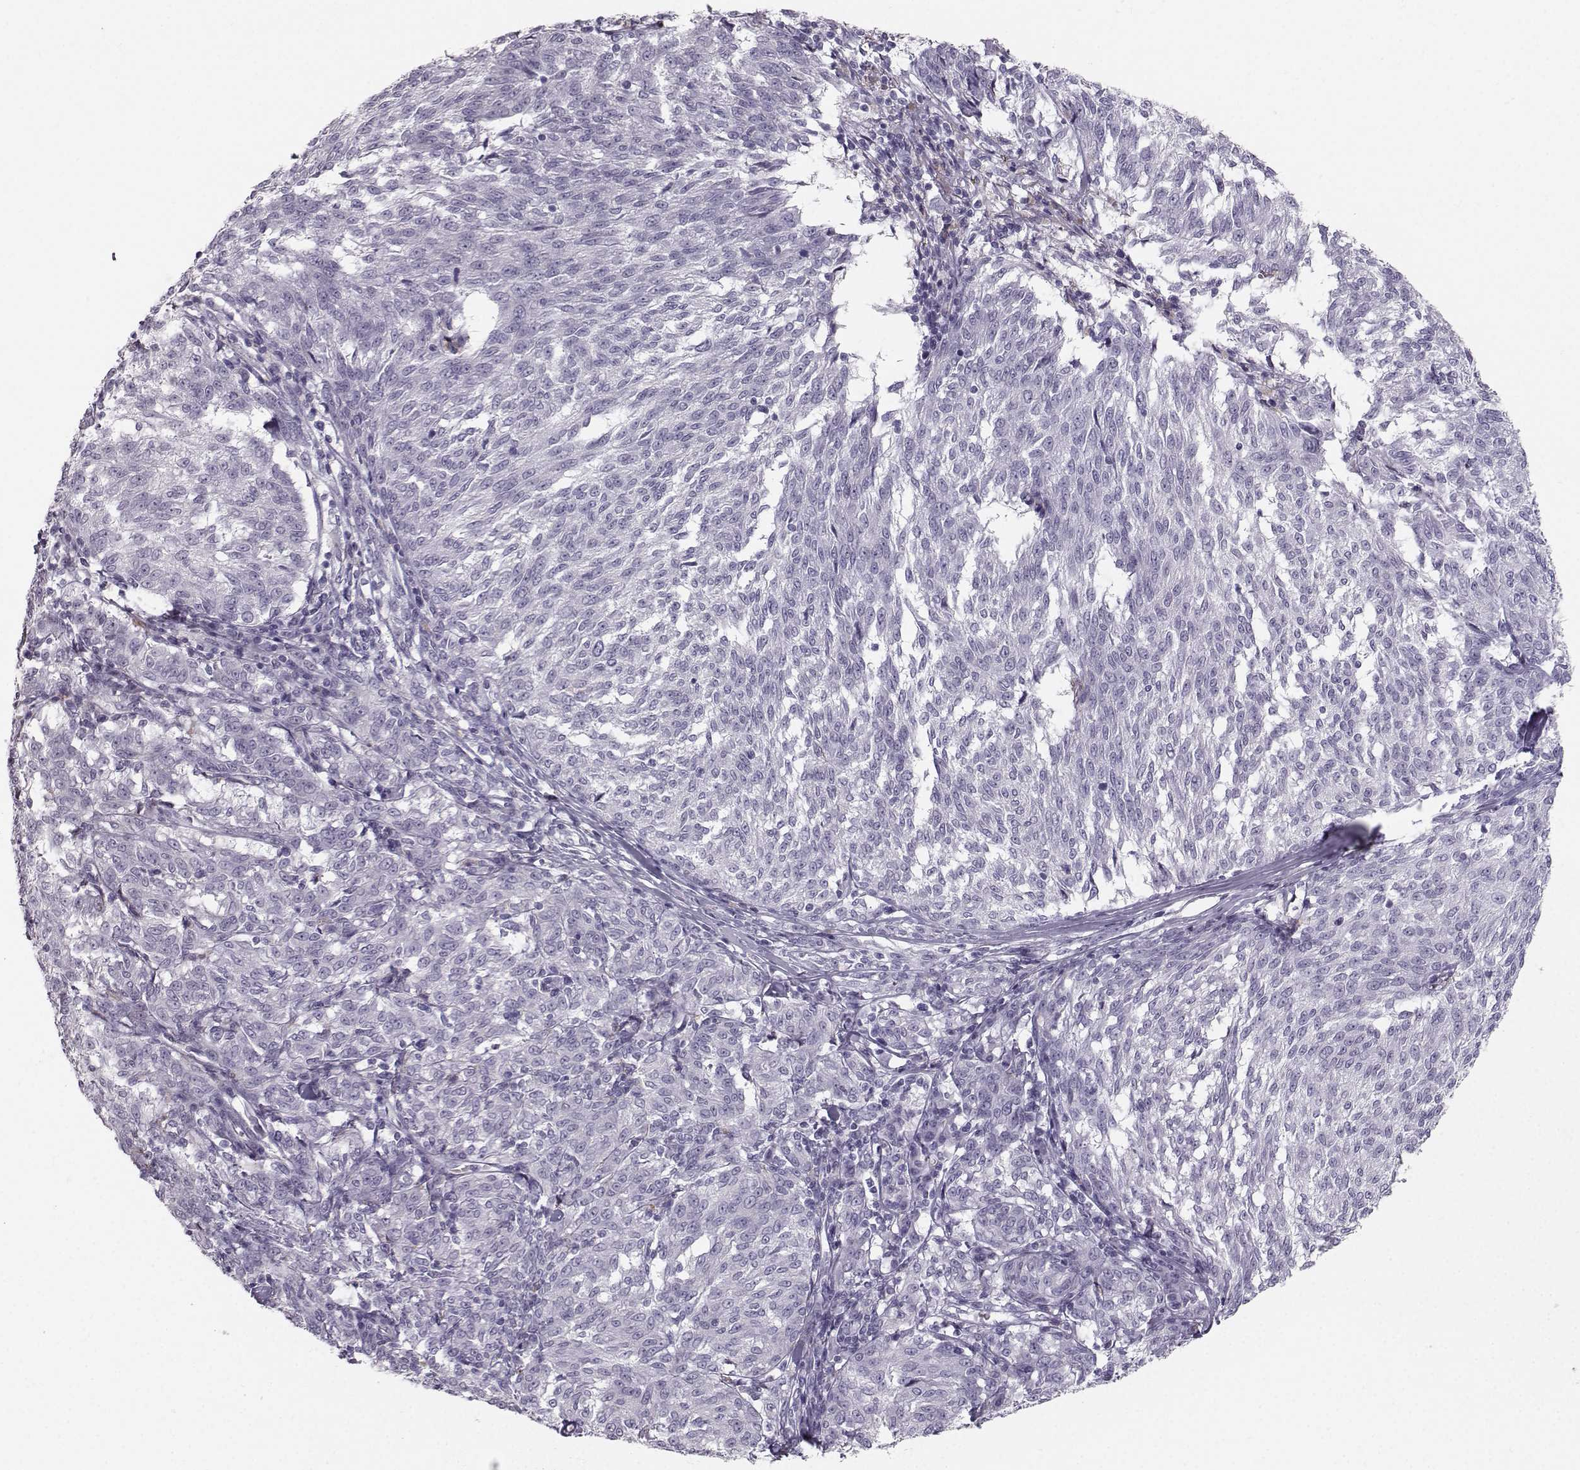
{"staining": {"intensity": "negative", "quantity": "none", "location": "none"}, "tissue": "melanoma", "cell_type": "Tumor cells", "image_type": "cancer", "snomed": [{"axis": "morphology", "description": "Malignant melanoma, NOS"}, {"axis": "topography", "description": "Skin"}], "caption": "A micrograph of malignant melanoma stained for a protein exhibits no brown staining in tumor cells.", "gene": "CASR", "patient": {"sex": "female", "age": 72}}